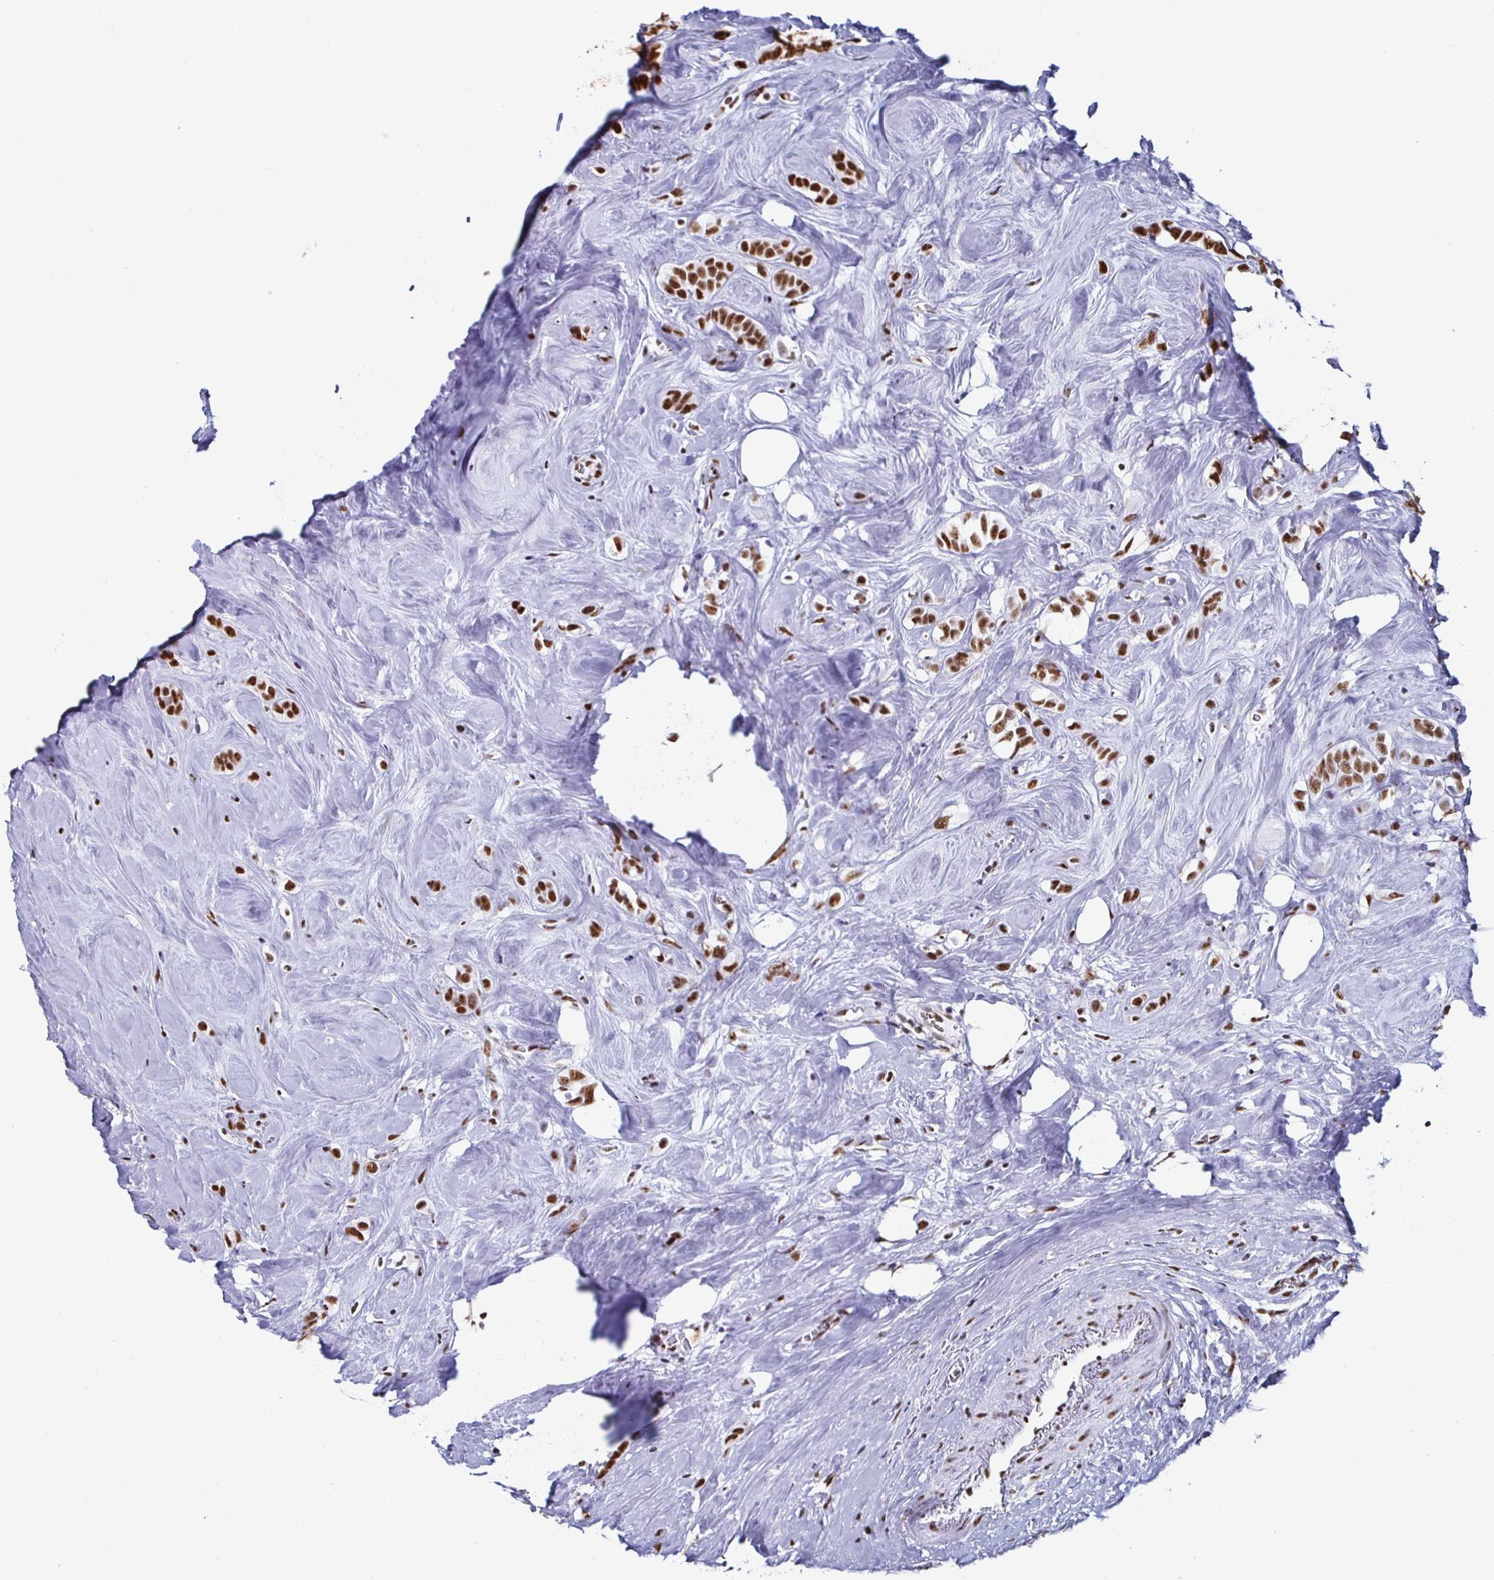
{"staining": {"intensity": "moderate", "quantity": ">75%", "location": "nuclear"}, "tissue": "breast cancer", "cell_type": "Tumor cells", "image_type": "cancer", "snomed": [{"axis": "morphology", "description": "Duct carcinoma"}, {"axis": "topography", "description": "Breast"}], "caption": "The immunohistochemical stain shows moderate nuclear positivity in tumor cells of breast cancer (invasive ductal carcinoma) tissue. (brown staining indicates protein expression, while blue staining denotes nuclei).", "gene": "DDX39B", "patient": {"sex": "female", "age": 80}}